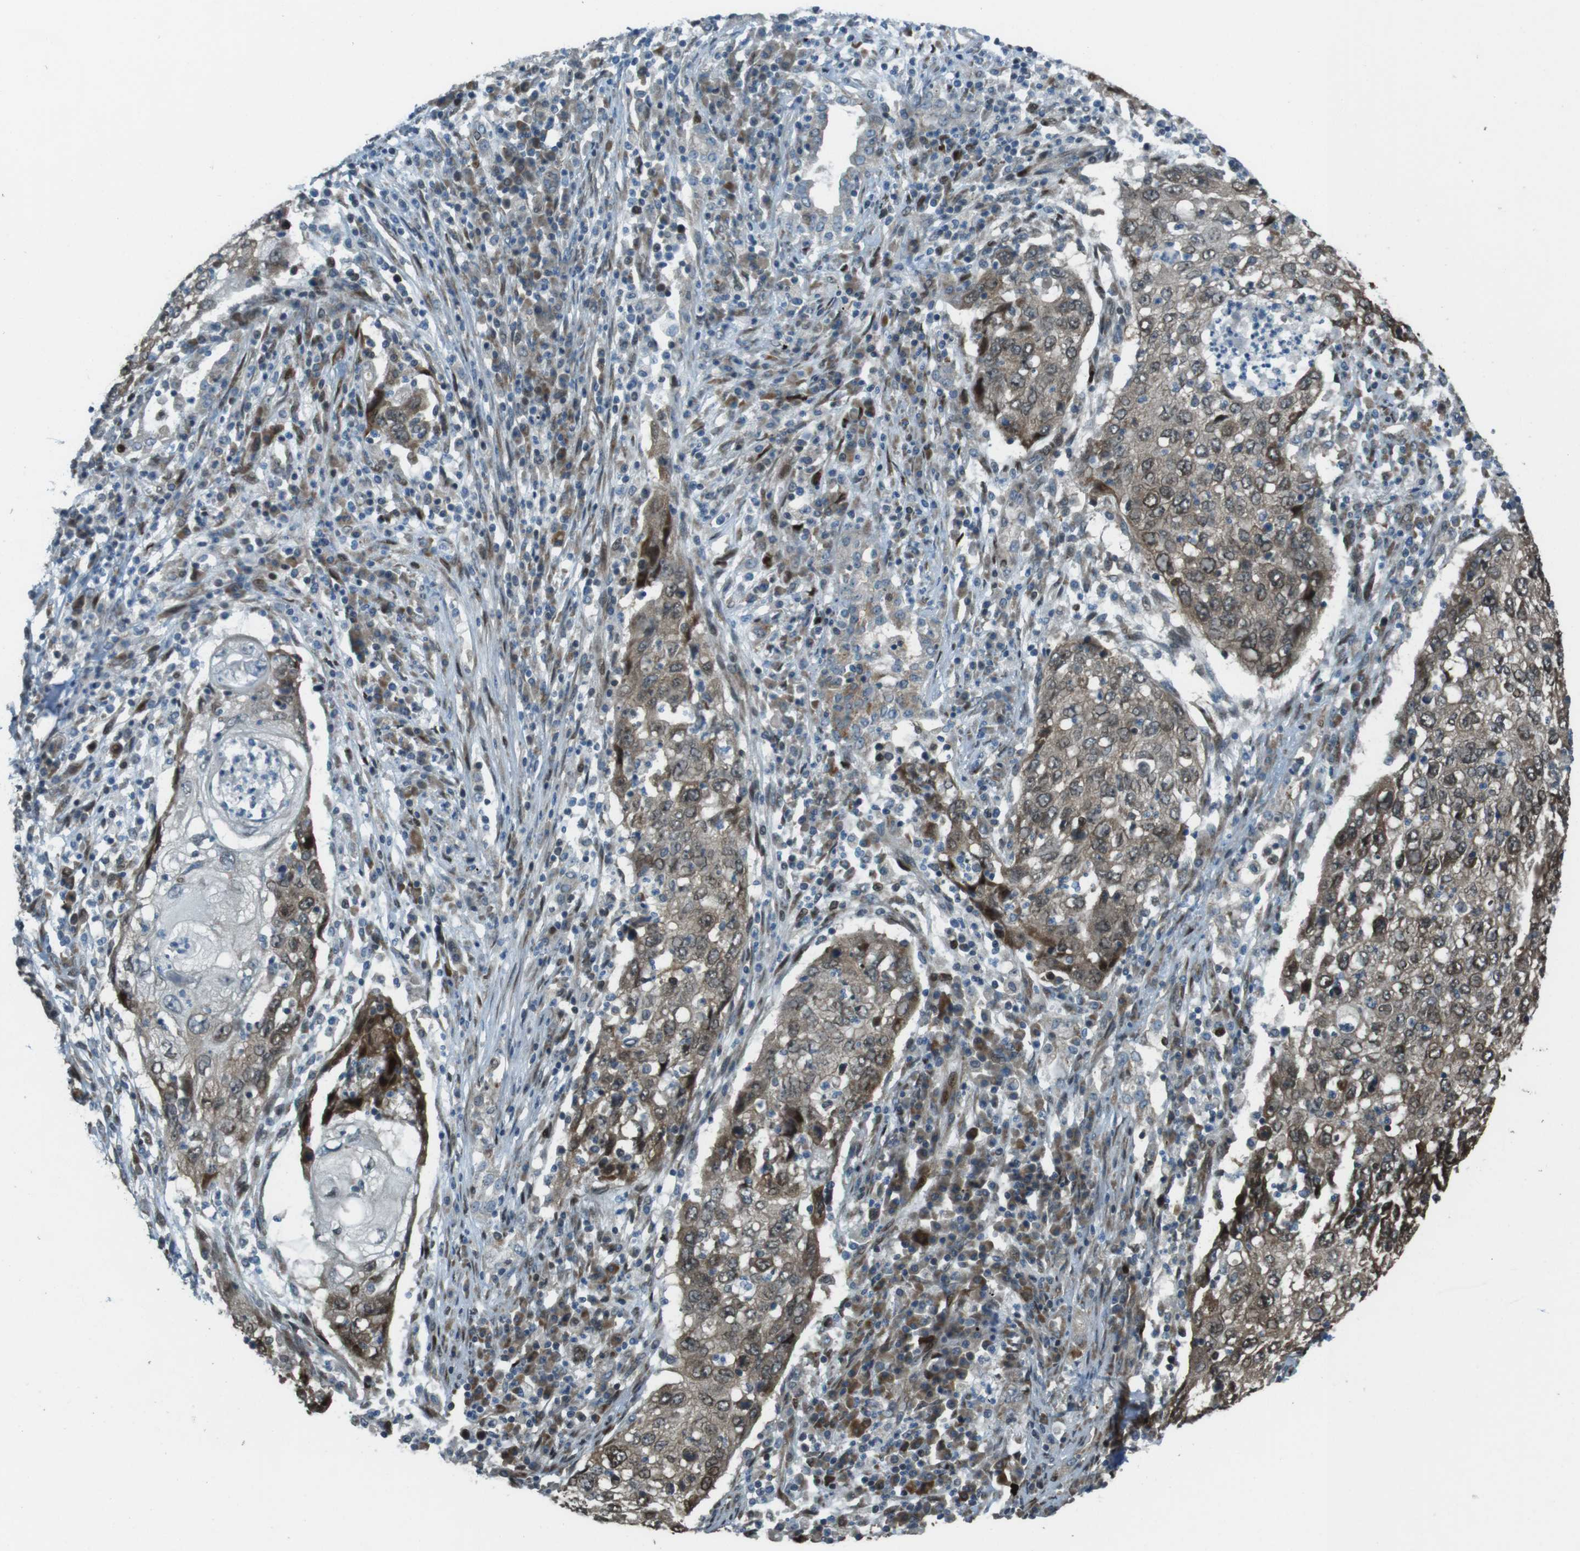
{"staining": {"intensity": "weak", "quantity": "25%-75%", "location": "cytoplasmic/membranous,nuclear"}, "tissue": "lung cancer", "cell_type": "Tumor cells", "image_type": "cancer", "snomed": [{"axis": "morphology", "description": "Squamous cell carcinoma, NOS"}, {"axis": "topography", "description": "Lung"}], "caption": "Lung cancer (squamous cell carcinoma) stained for a protein shows weak cytoplasmic/membranous and nuclear positivity in tumor cells.", "gene": "ZNF330", "patient": {"sex": "female", "age": 63}}